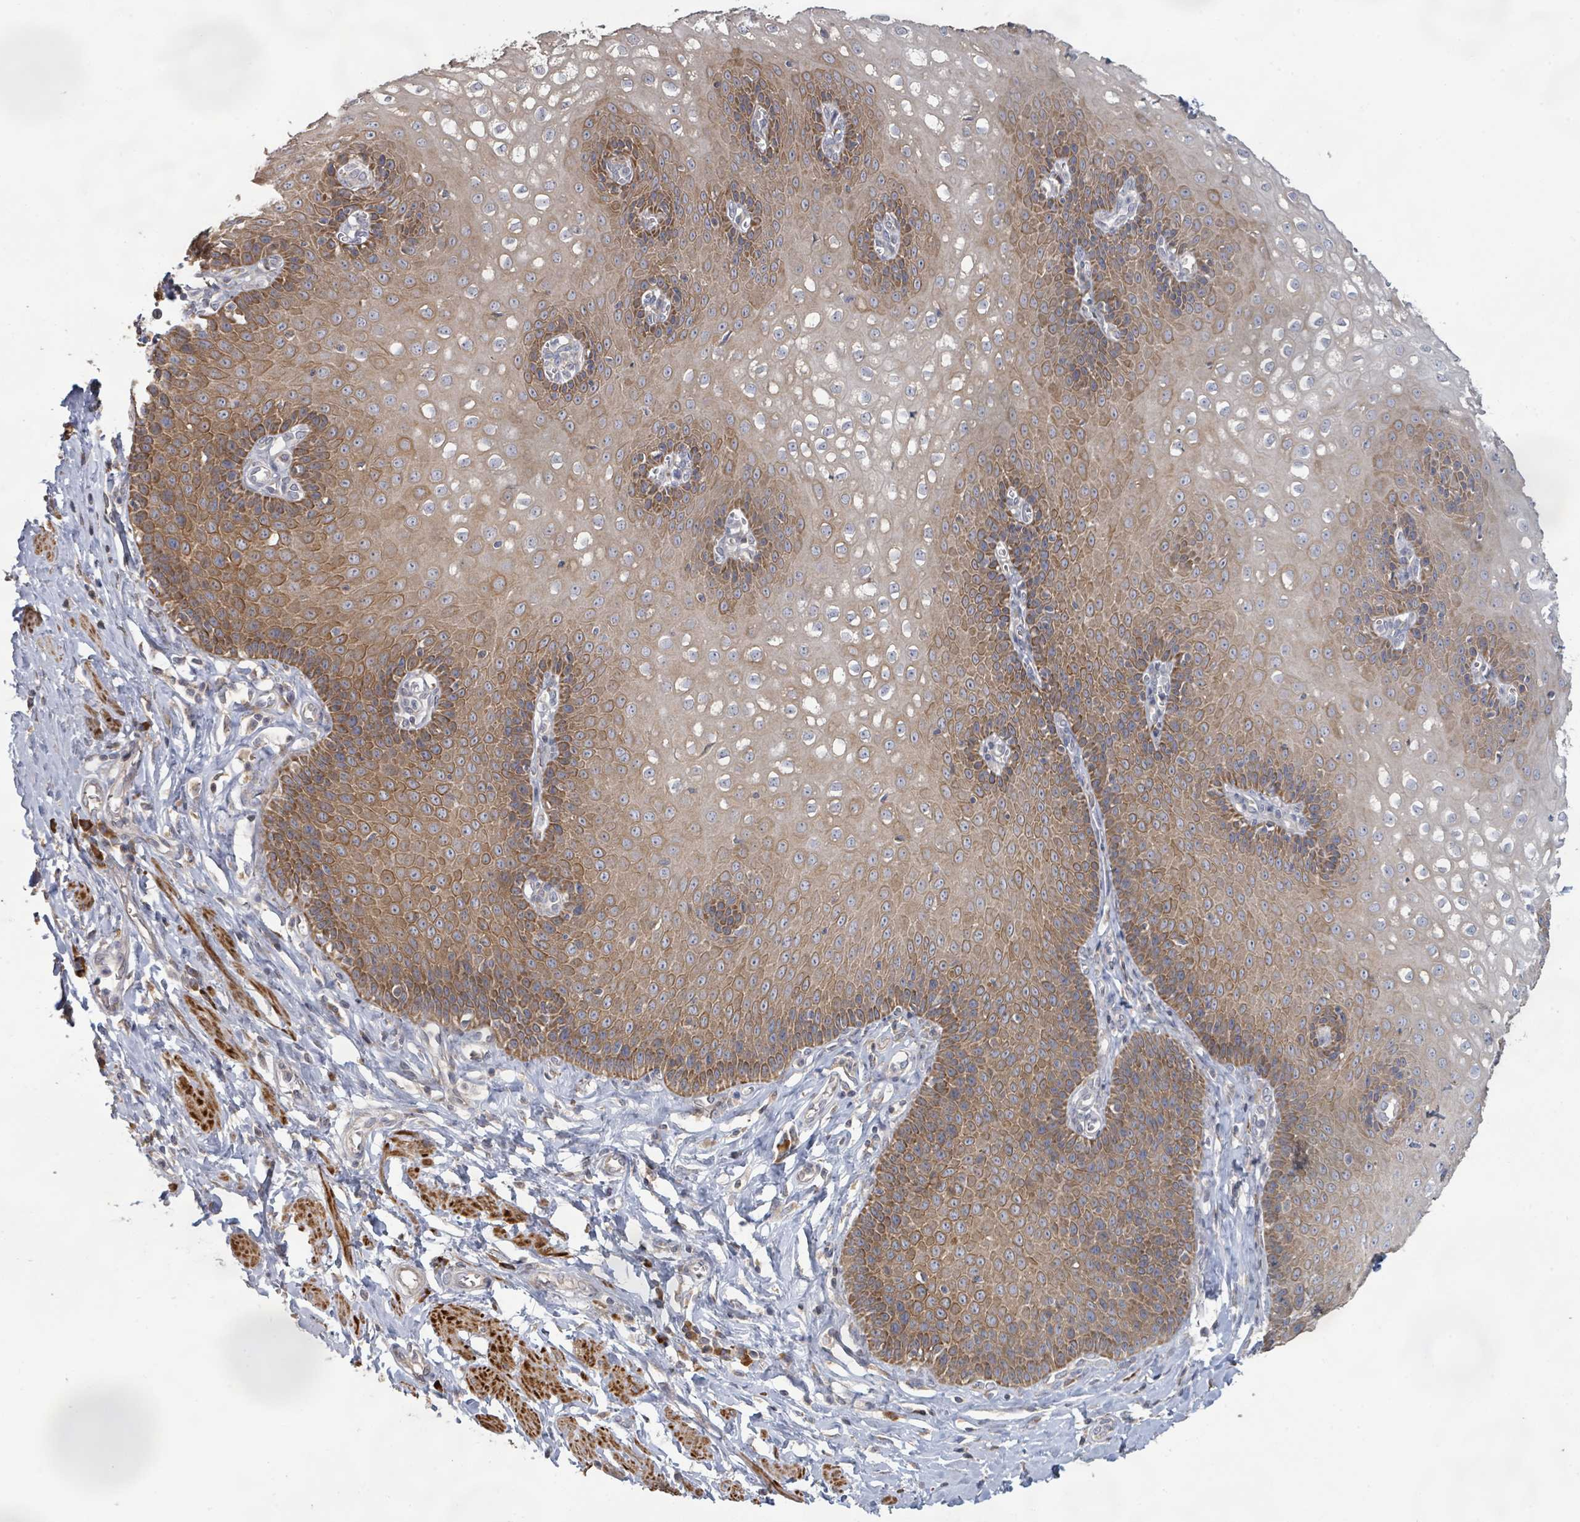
{"staining": {"intensity": "moderate", "quantity": ">75%", "location": "cytoplasmic/membranous"}, "tissue": "esophagus", "cell_type": "Squamous epithelial cells", "image_type": "normal", "snomed": [{"axis": "morphology", "description": "Normal tissue, NOS"}, {"axis": "topography", "description": "Esophagus"}], "caption": "Moderate cytoplasmic/membranous staining for a protein is seen in approximately >75% of squamous epithelial cells of benign esophagus using immunohistochemistry (IHC).", "gene": "KCNS2", "patient": {"sex": "male", "age": 67}}